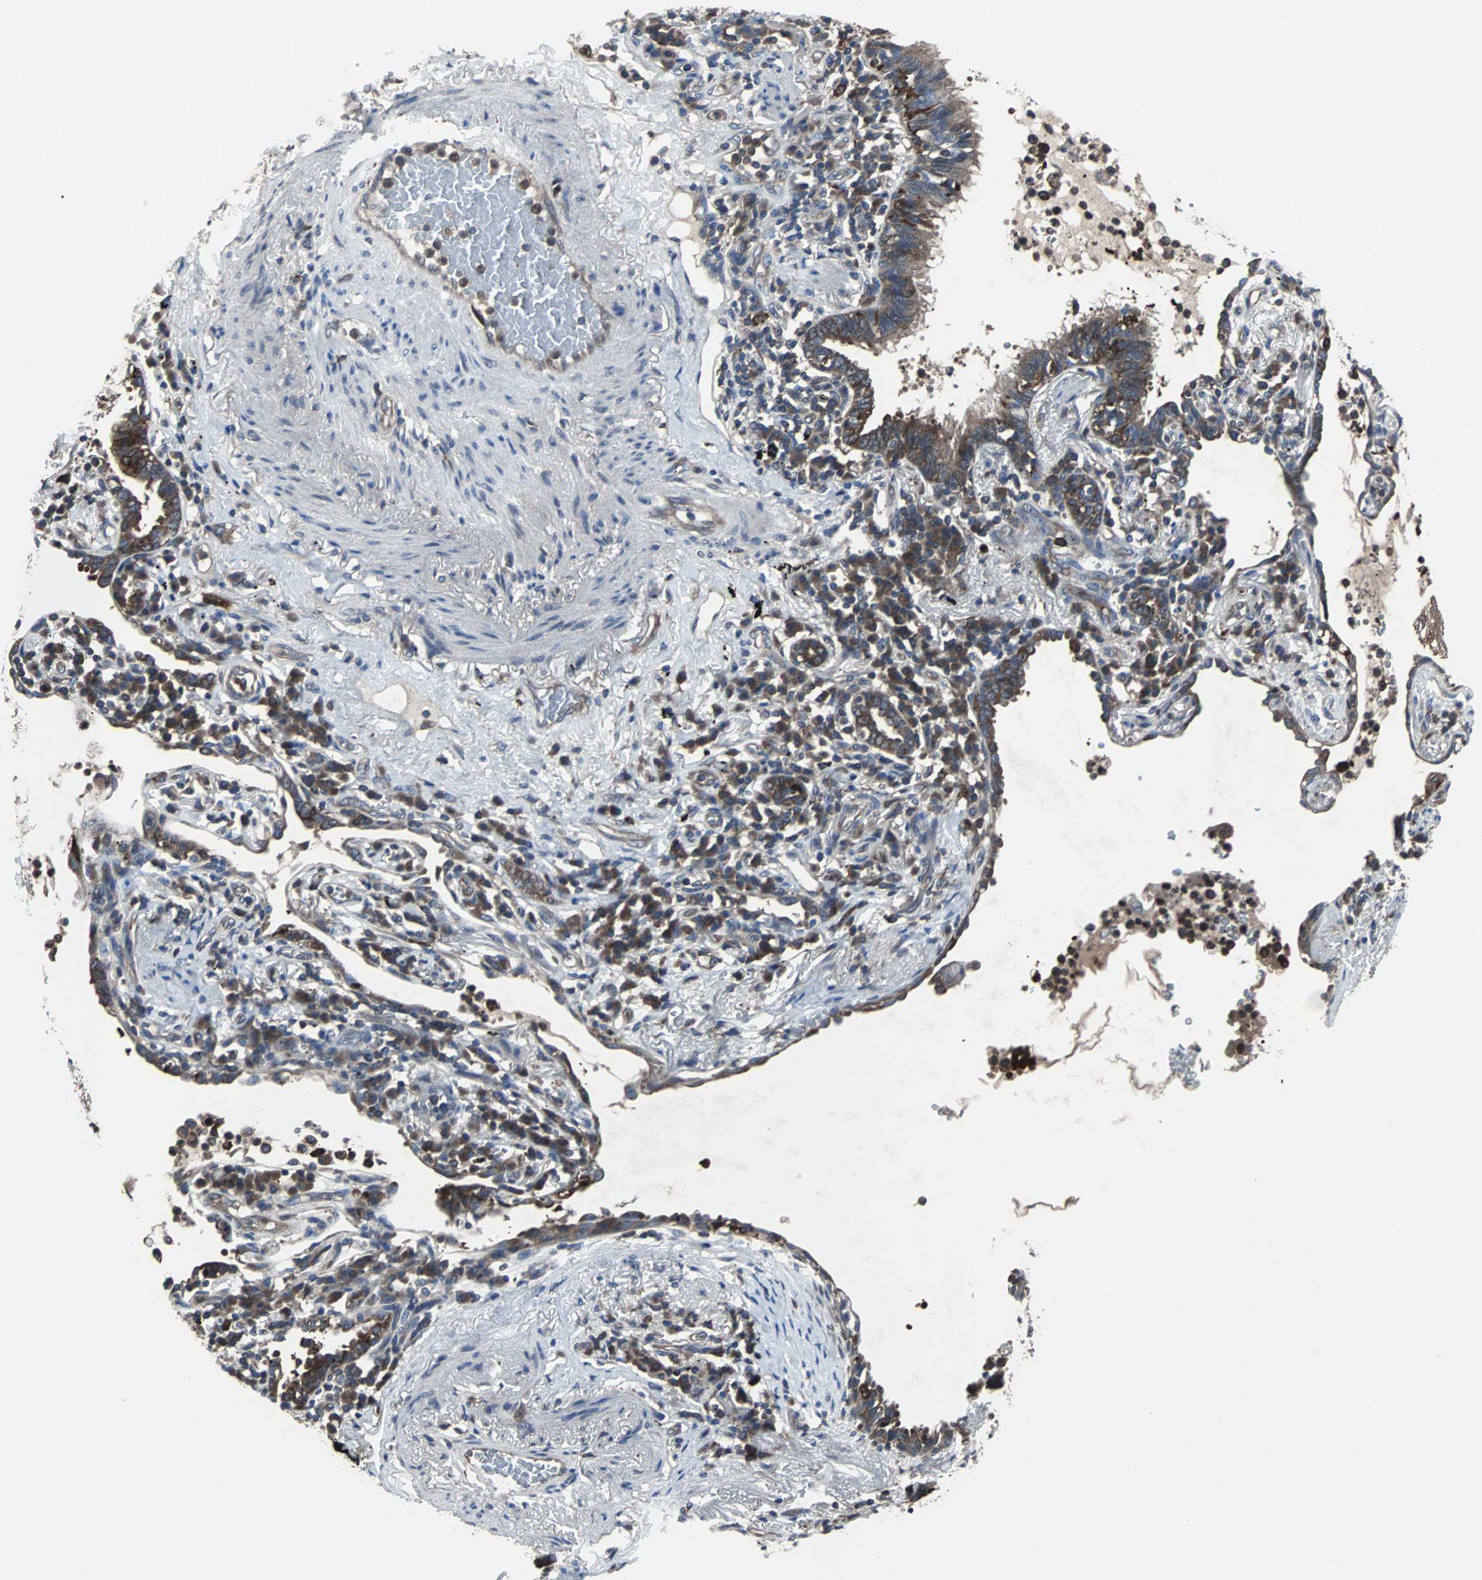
{"staining": {"intensity": "moderate", "quantity": ">75%", "location": "cytoplasmic/membranous"}, "tissue": "lung cancer", "cell_type": "Tumor cells", "image_type": "cancer", "snomed": [{"axis": "morphology", "description": "Adenocarcinoma, NOS"}, {"axis": "topography", "description": "Lung"}], "caption": "The micrograph demonstrates immunohistochemical staining of lung adenocarcinoma. There is moderate cytoplasmic/membranous positivity is seen in approximately >75% of tumor cells.", "gene": "PAK1", "patient": {"sex": "female", "age": 70}}